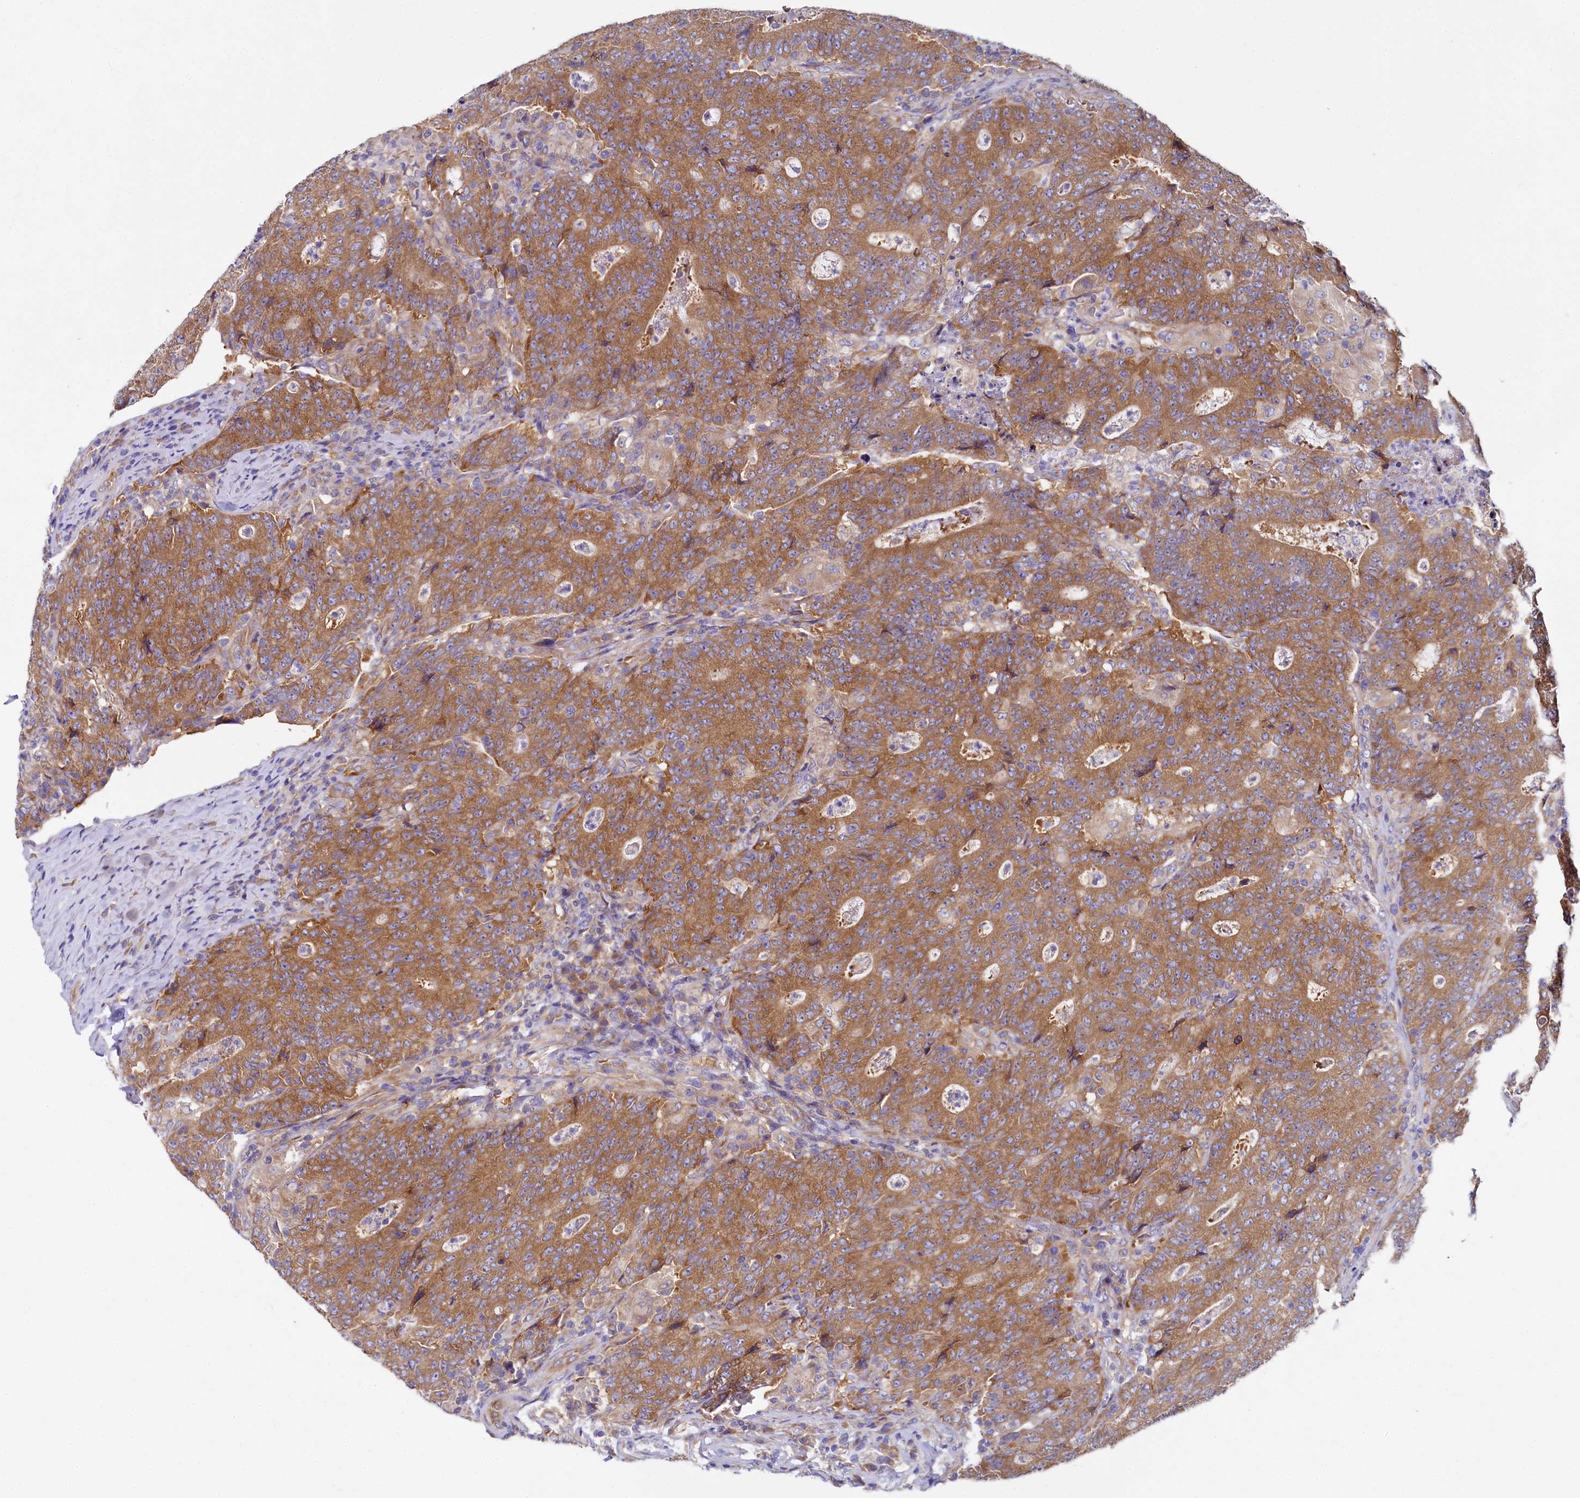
{"staining": {"intensity": "moderate", "quantity": ">75%", "location": "cytoplasmic/membranous"}, "tissue": "colorectal cancer", "cell_type": "Tumor cells", "image_type": "cancer", "snomed": [{"axis": "morphology", "description": "Adenocarcinoma, NOS"}, {"axis": "topography", "description": "Colon"}], "caption": "Immunohistochemical staining of adenocarcinoma (colorectal) displays medium levels of moderate cytoplasmic/membranous protein staining in about >75% of tumor cells. (DAB IHC with brightfield microscopy, high magnification).", "gene": "QARS1", "patient": {"sex": "female", "age": 75}}